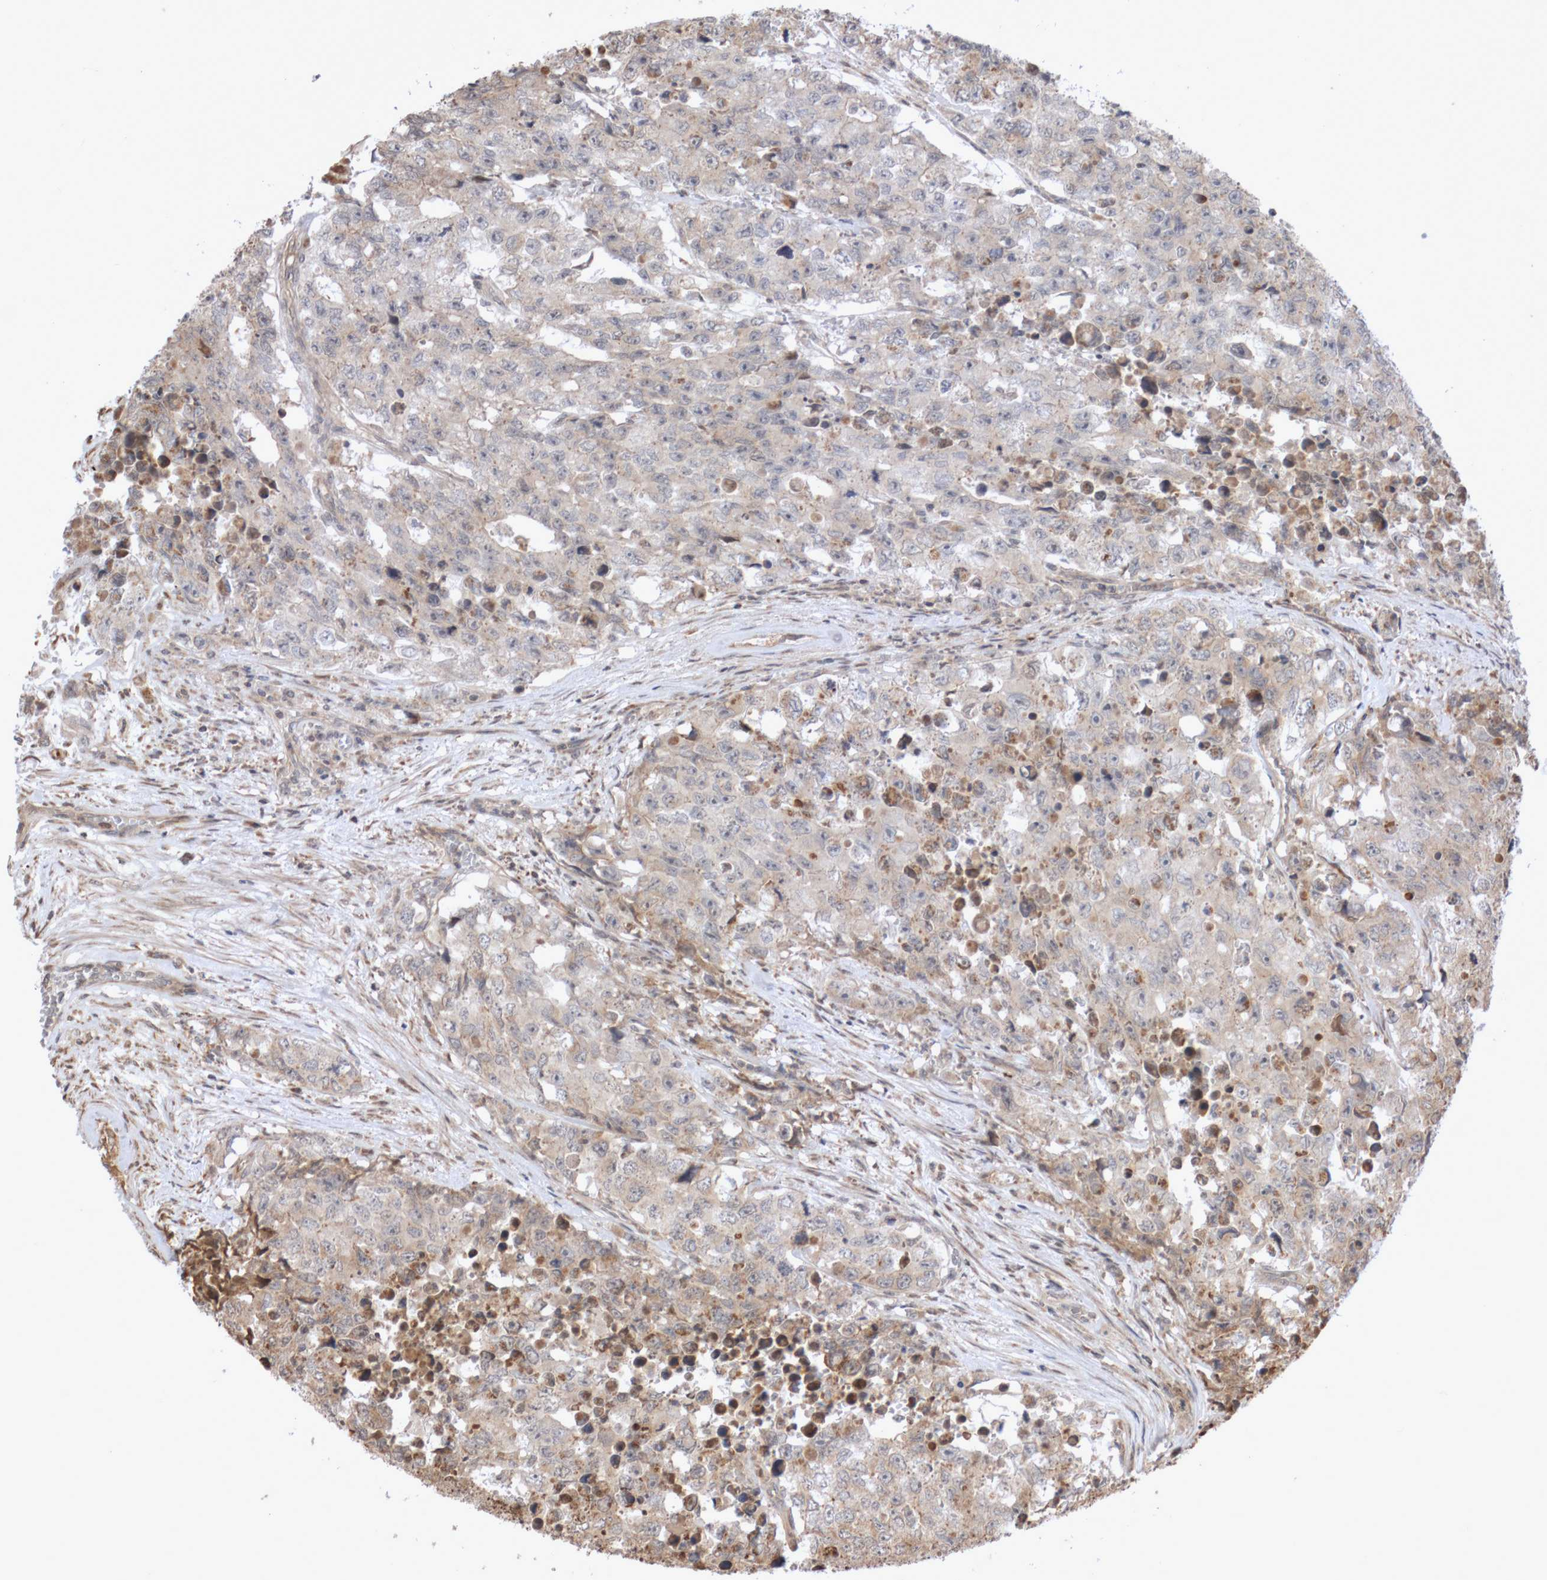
{"staining": {"intensity": "weak", "quantity": "<25%", "location": "cytoplasmic/membranous"}, "tissue": "testis cancer", "cell_type": "Tumor cells", "image_type": "cancer", "snomed": [{"axis": "morphology", "description": "Carcinoma, Embryonal, NOS"}, {"axis": "topography", "description": "Testis"}], "caption": "DAB immunohistochemical staining of embryonal carcinoma (testis) exhibits no significant staining in tumor cells.", "gene": "DPH7", "patient": {"sex": "male", "age": 28}}